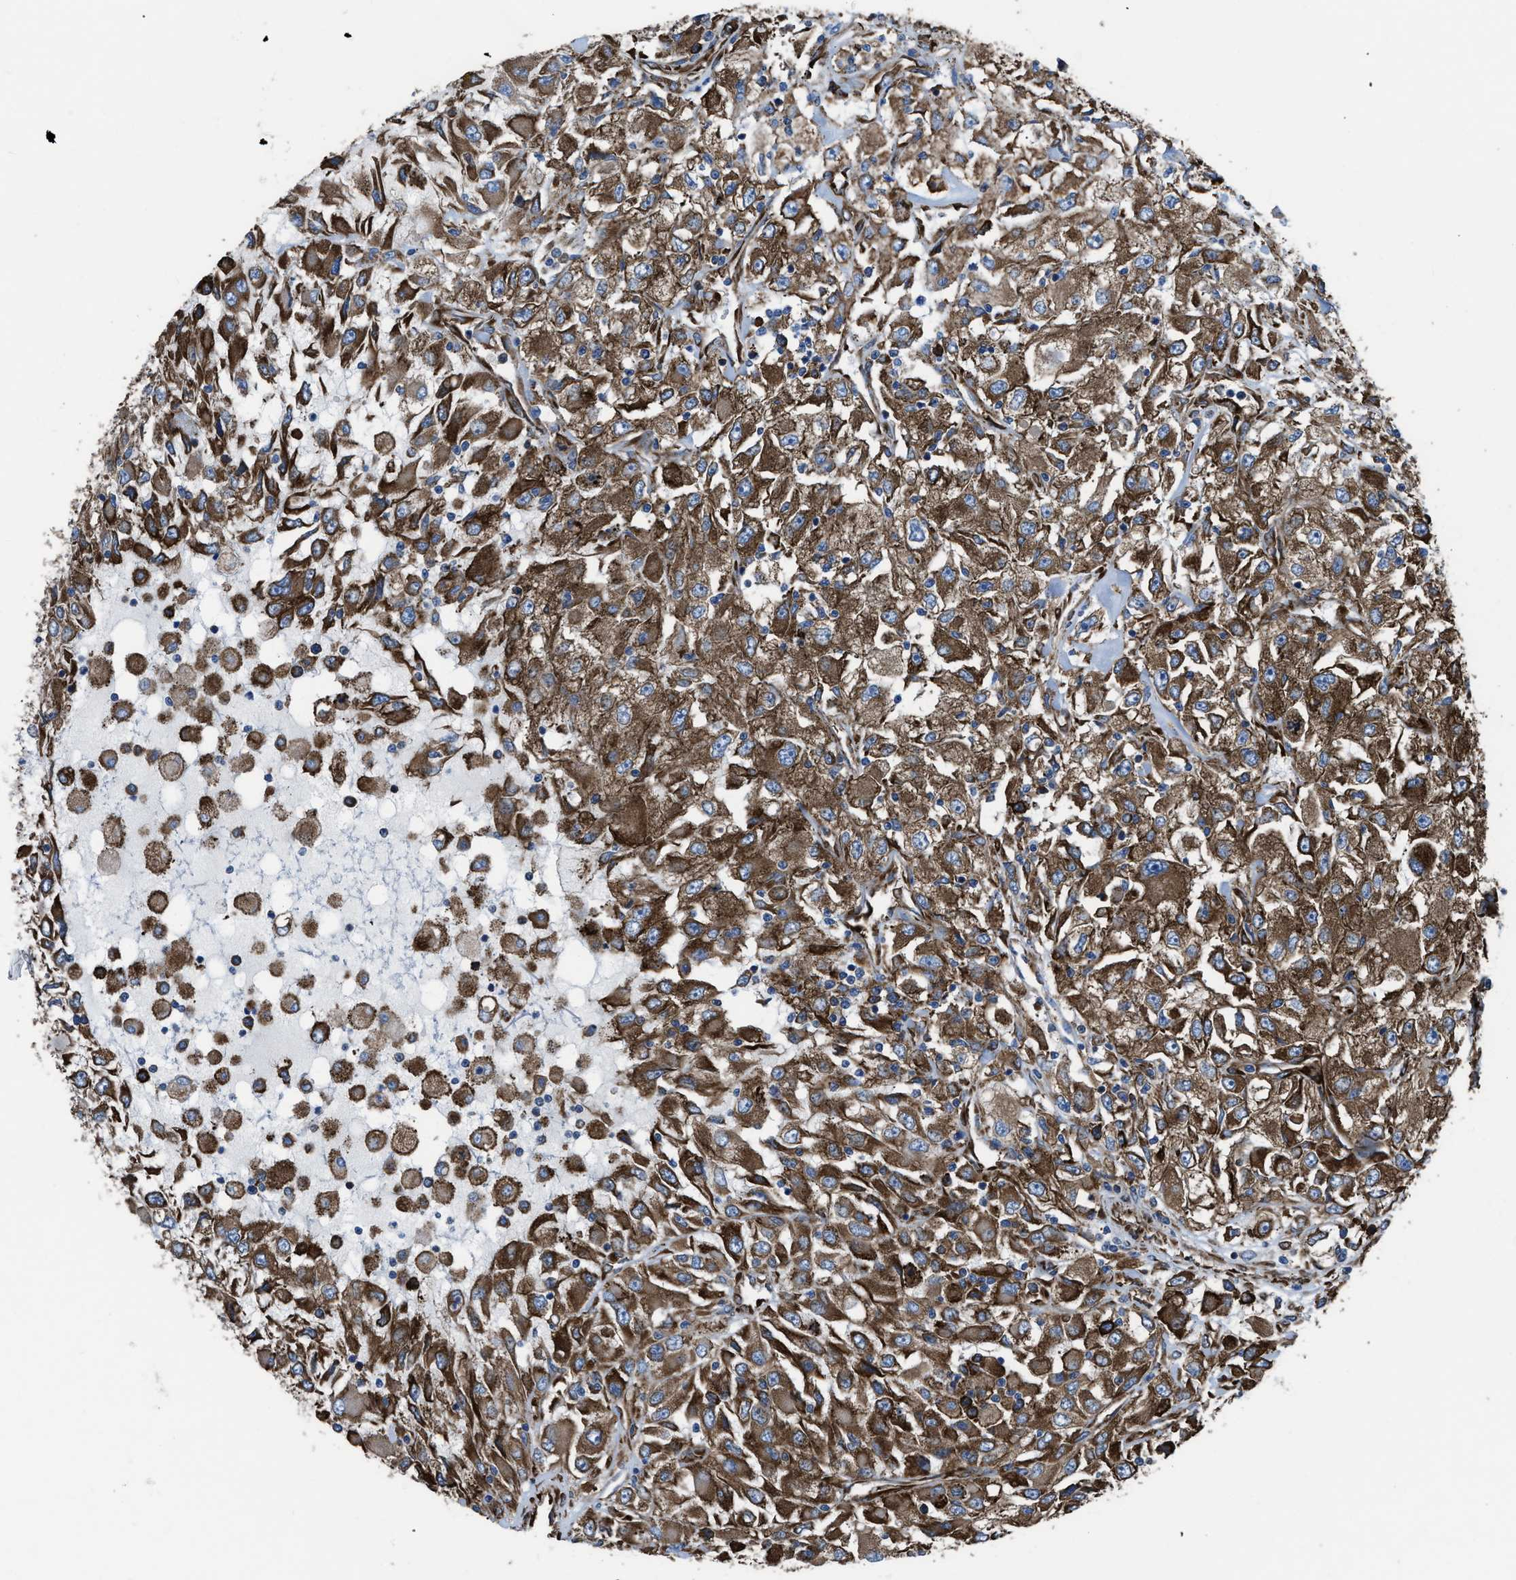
{"staining": {"intensity": "moderate", "quantity": ">75%", "location": "cytoplasmic/membranous"}, "tissue": "renal cancer", "cell_type": "Tumor cells", "image_type": "cancer", "snomed": [{"axis": "morphology", "description": "Adenocarcinoma, NOS"}, {"axis": "topography", "description": "Kidney"}], "caption": "This is a photomicrograph of IHC staining of renal adenocarcinoma, which shows moderate staining in the cytoplasmic/membranous of tumor cells.", "gene": "CAPRIN1", "patient": {"sex": "female", "age": 52}}